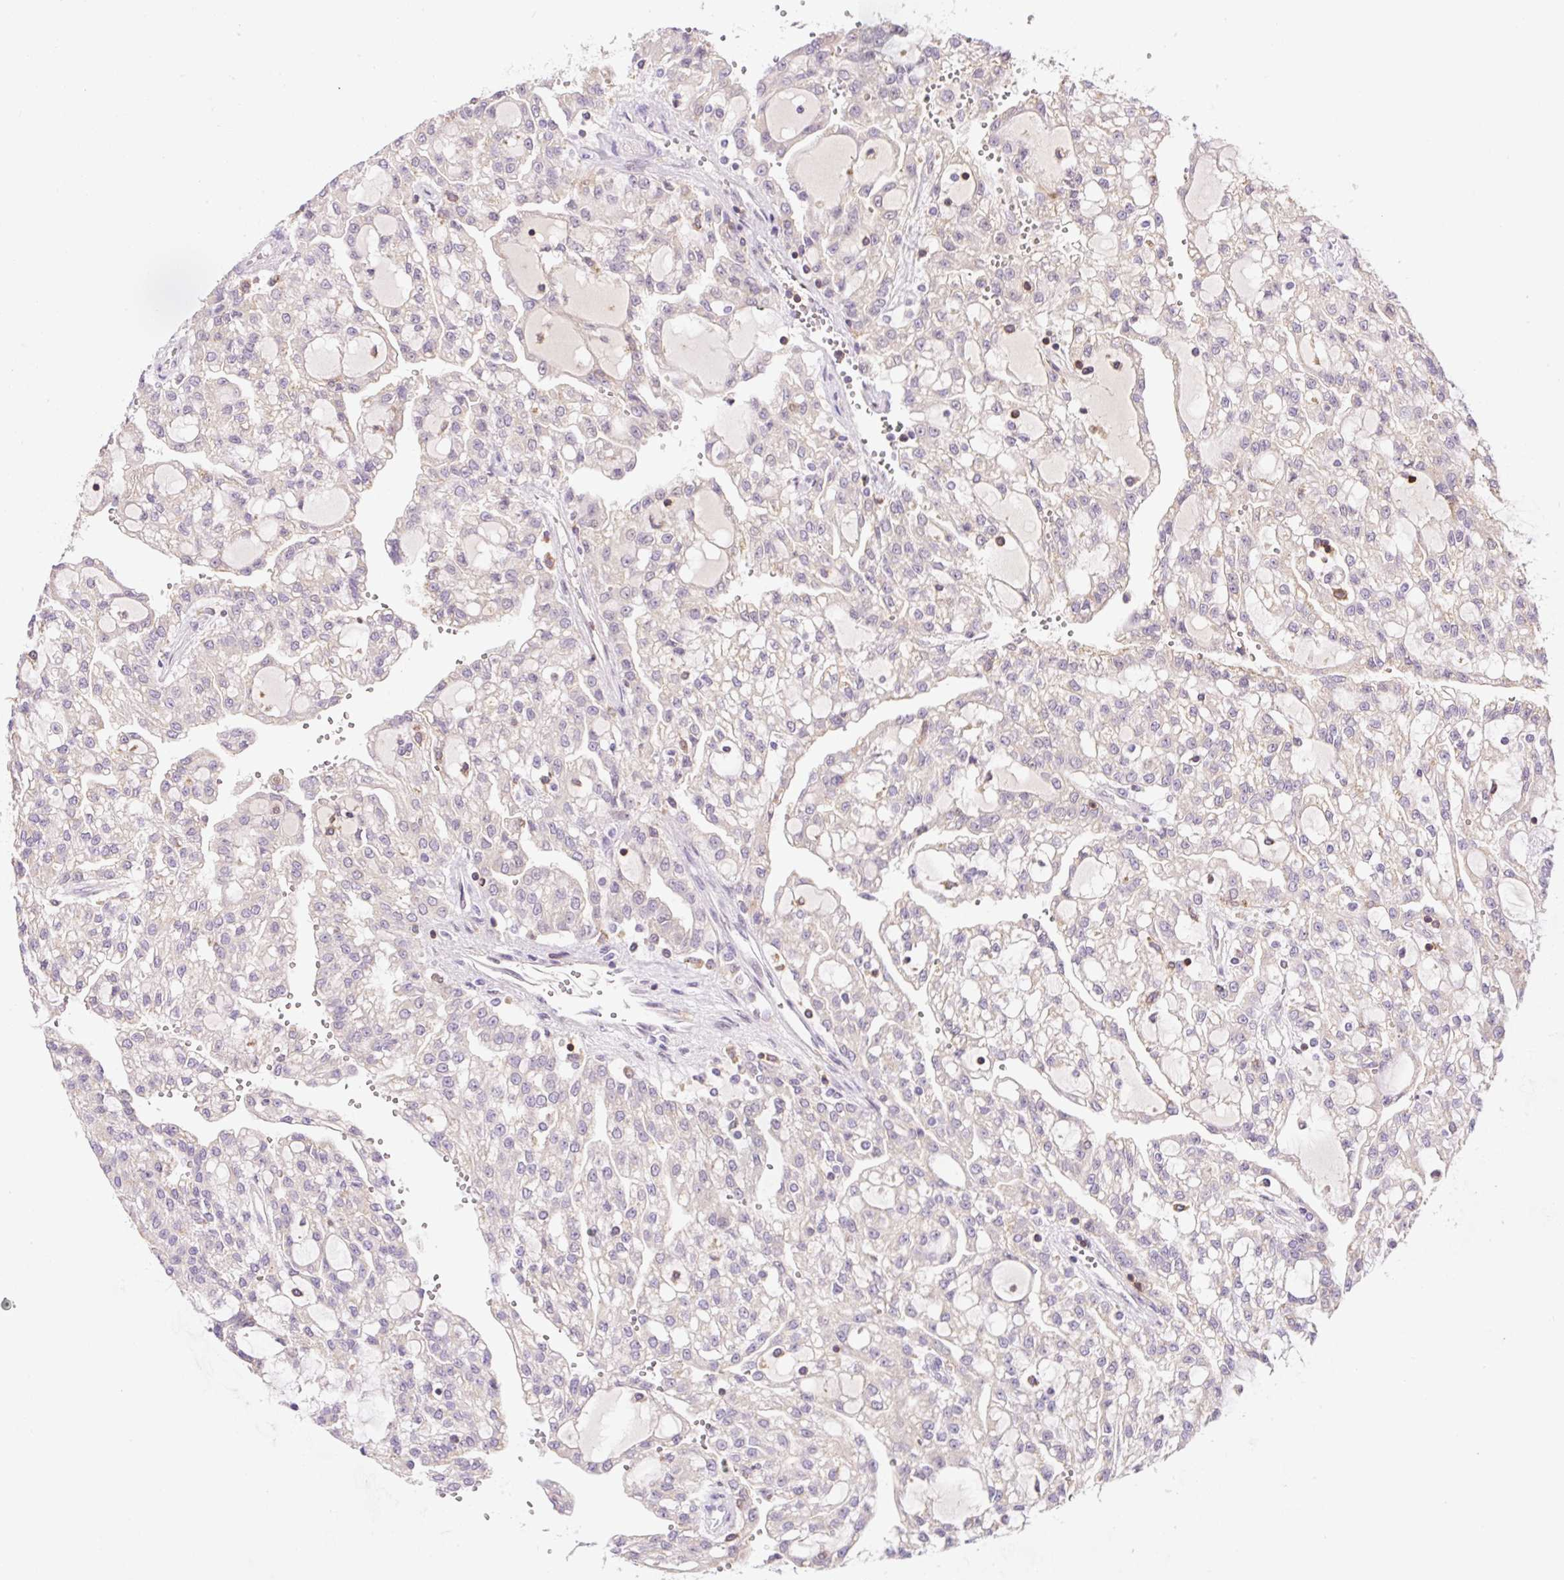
{"staining": {"intensity": "negative", "quantity": "none", "location": "none"}, "tissue": "renal cancer", "cell_type": "Tumor cells", "image_type": "cancer", "snomed": [{"axis": "morphology", "description": "Adenocarcinoma, NOS"}, {"axis": "topography", "description": "Kidney"}], "caption": "DAB immunohistochemical staining of human renal adenocarcinoma exhibits no significant positivity in tumor cells.", "gene": "CARD11", "patient": {"sex": "male", "age": 63}}